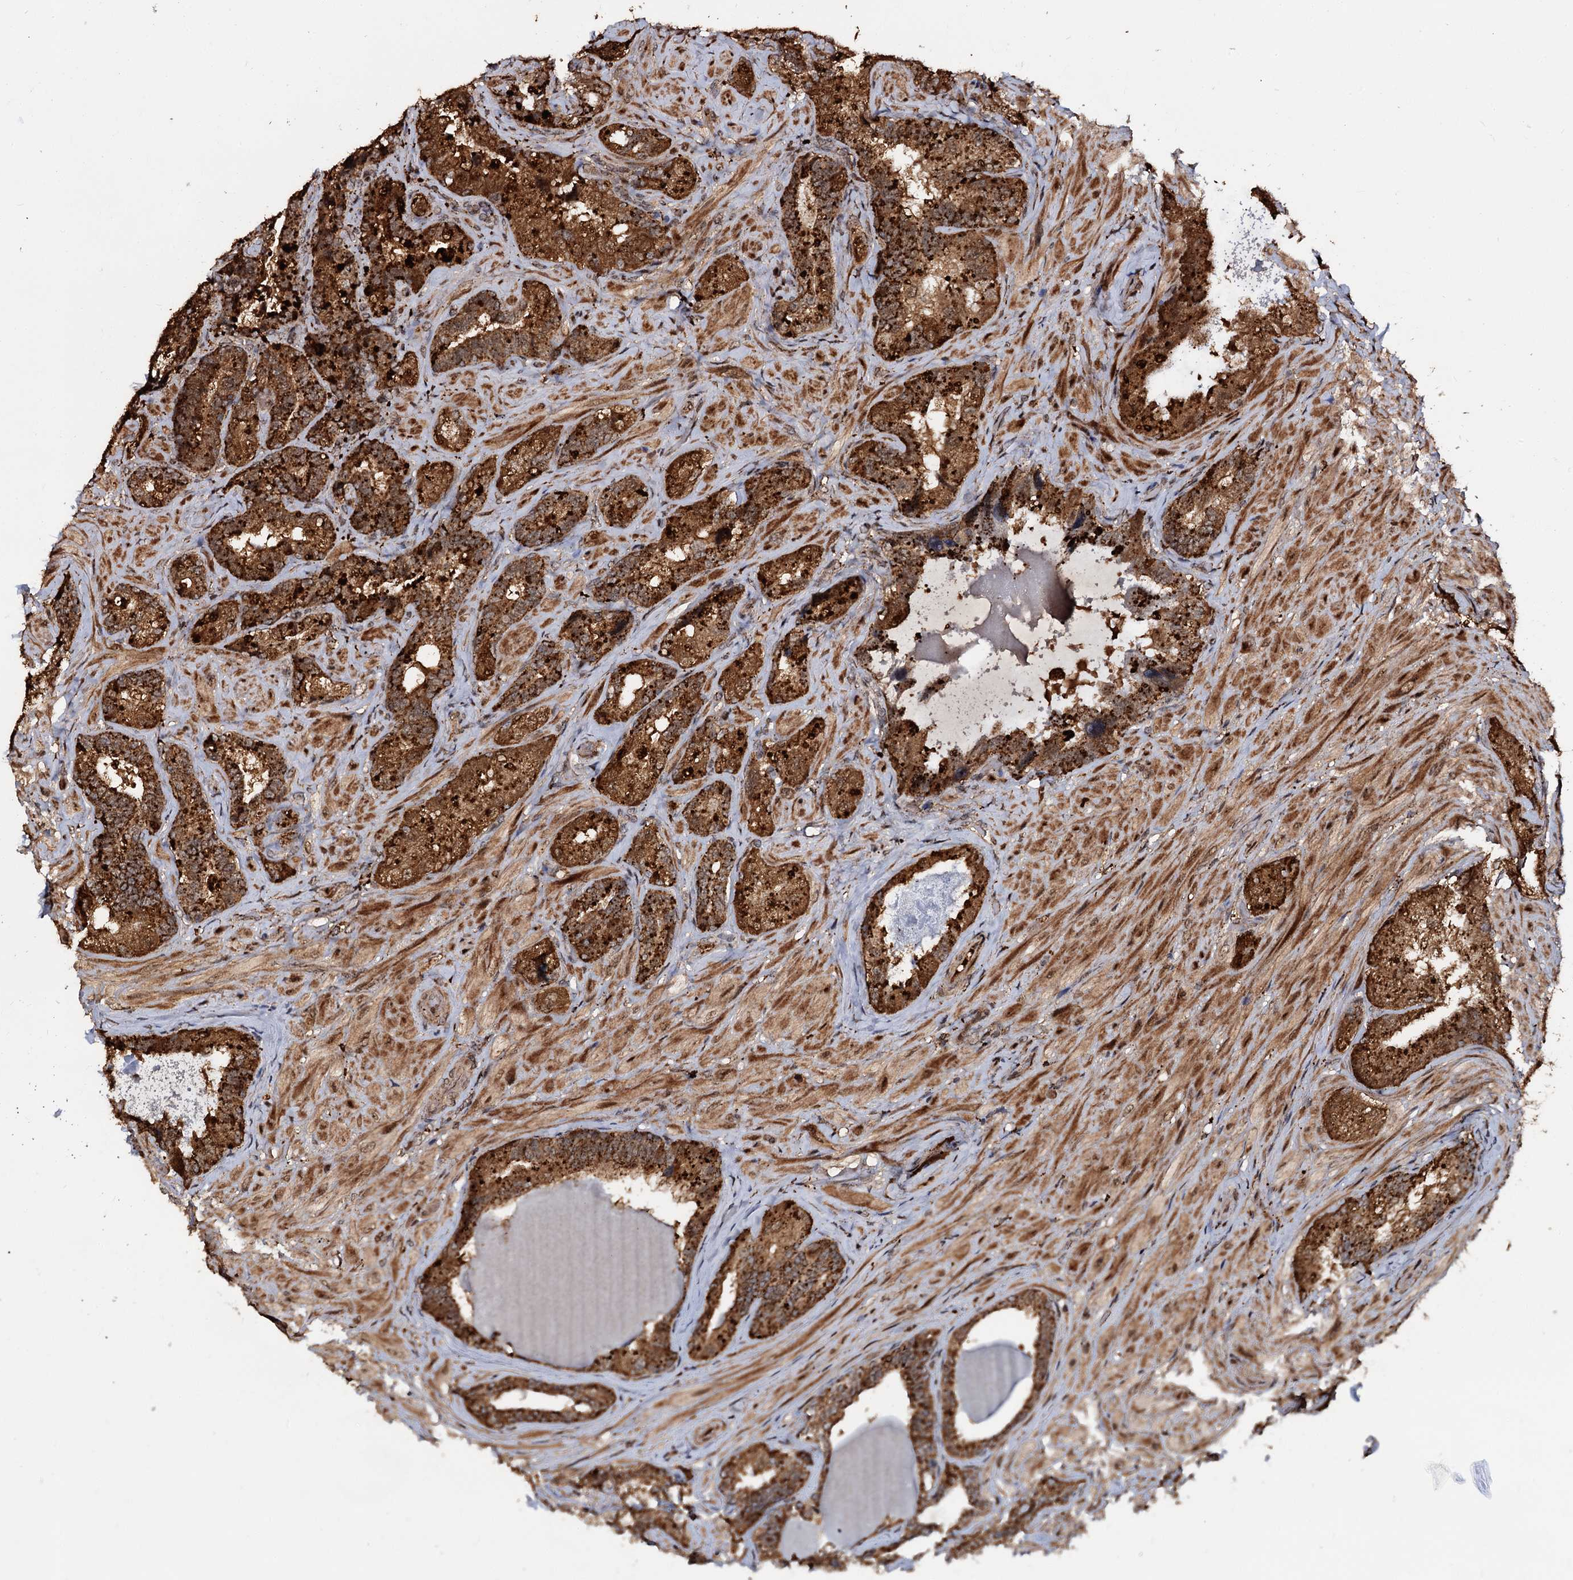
{"staining": {"intensity": "strong", "quantity": ">75%", "location": "cytoplasmic/membranous"}, "tissue": "seminal vesicle", "cell_type": "Glandular cells", "image_type": "normal", "snomed": [{"axis": "morphology", "description": "Normal tissue, NOS"}, {"axis": "topography", "description": "Prostate and seminal vesicle, NOS"}, {"axis": "topography", "description": "Prostate"}, {"axis": "topography", "description": "Seminal veicle"}], "caption": "This is an image of immunohistochemistry staining of unremarkable seminal vesicle, which shows strong staining in the cytoplasmic/membranous of glandular cells.", "gene": "CEP192", "patient": {"sex": "male", "age": 67}}